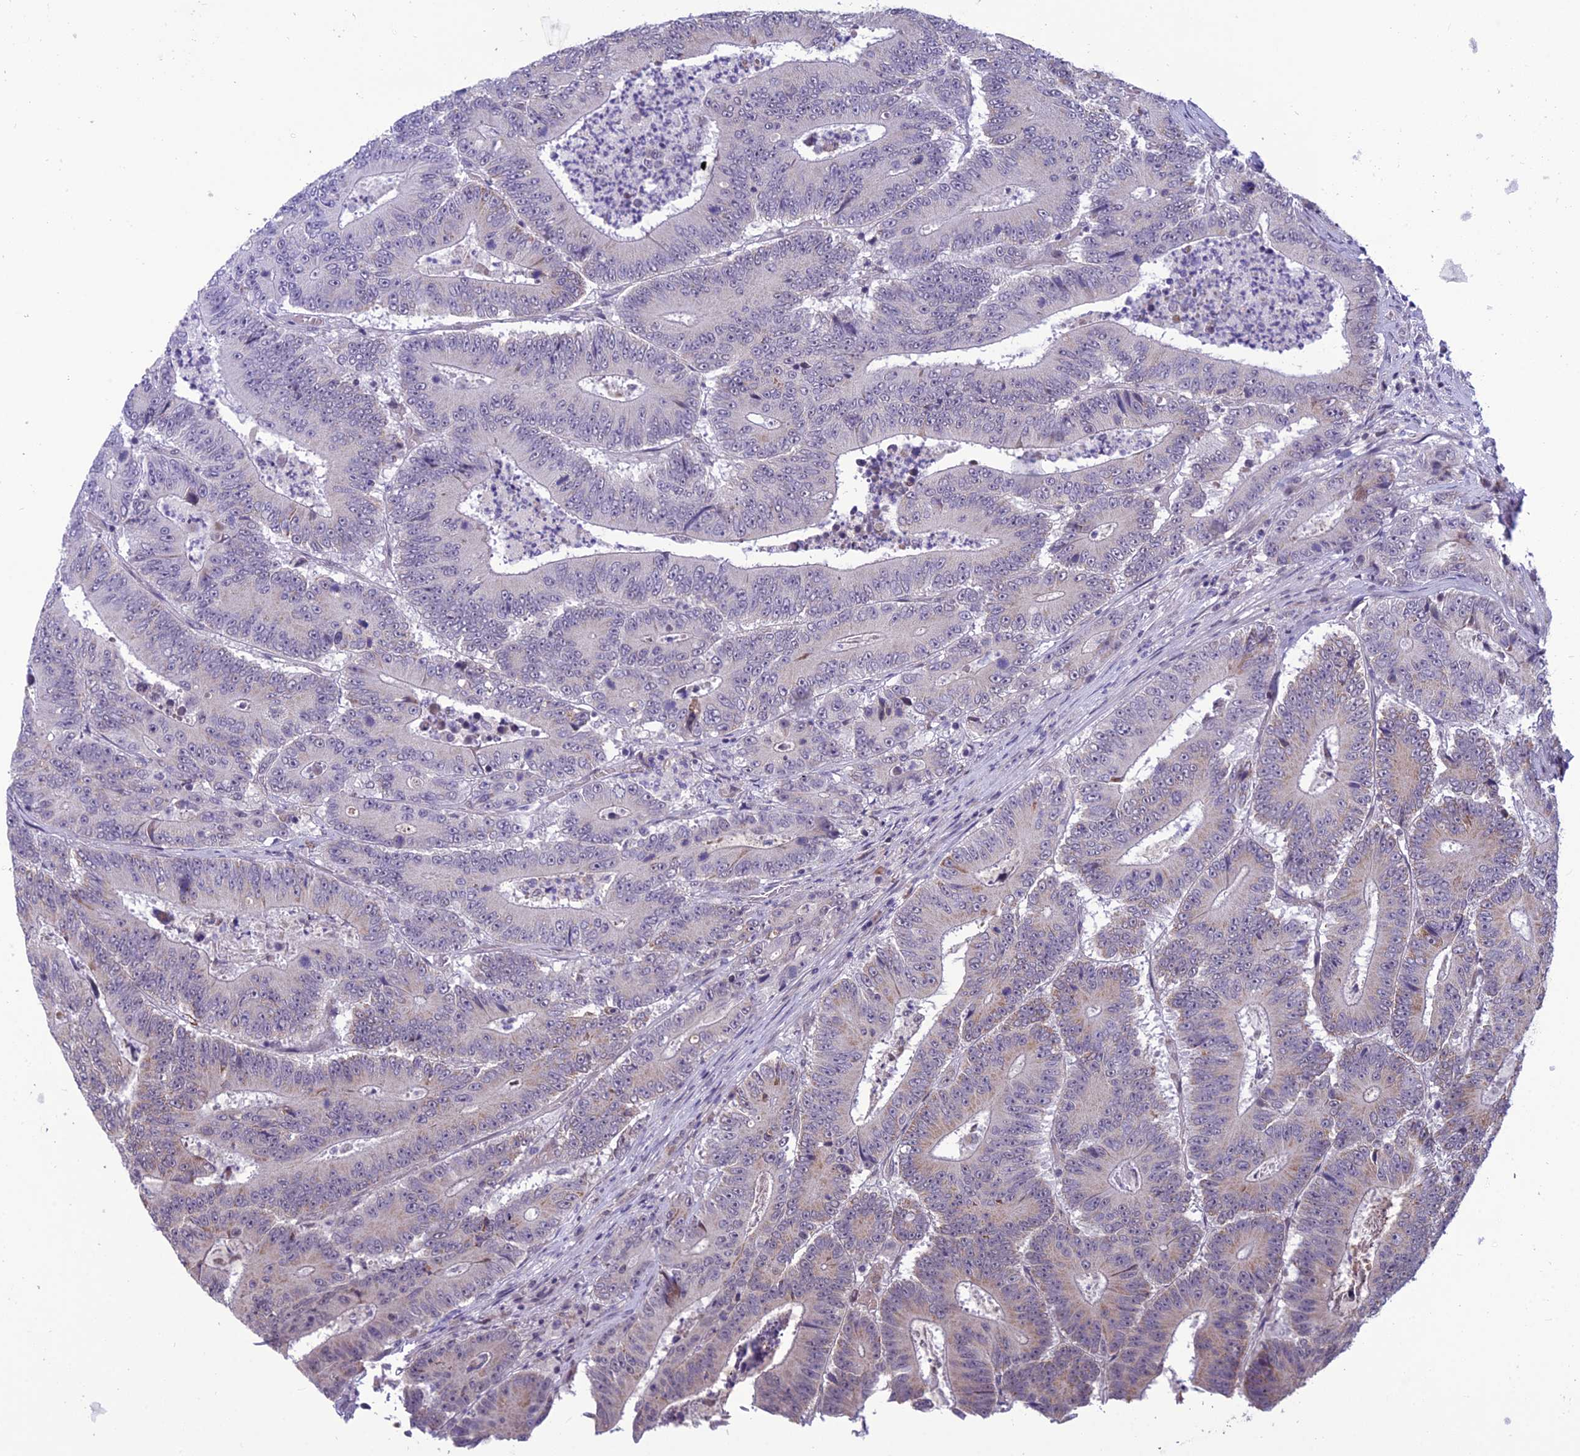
{"staining": {"intensity": "weak", "quantity": "<25%", "location": "cytoplasmic/membranous"}, "tissue": "colorectal cancer", "cell_type": "Tumor cells", "image_type": "cancer", "snomed": [{"axis": "morphology", "description": "Adenocarcinoma, NOS"}, {"axis": "topography", "description": "Colon"}], "caption": "Colorectal cancer was stained to show a protein in brown. There is no significant staining in tumor cells.", "gene": "FBRS", "patient": {"sex": "male", "age": 83}}